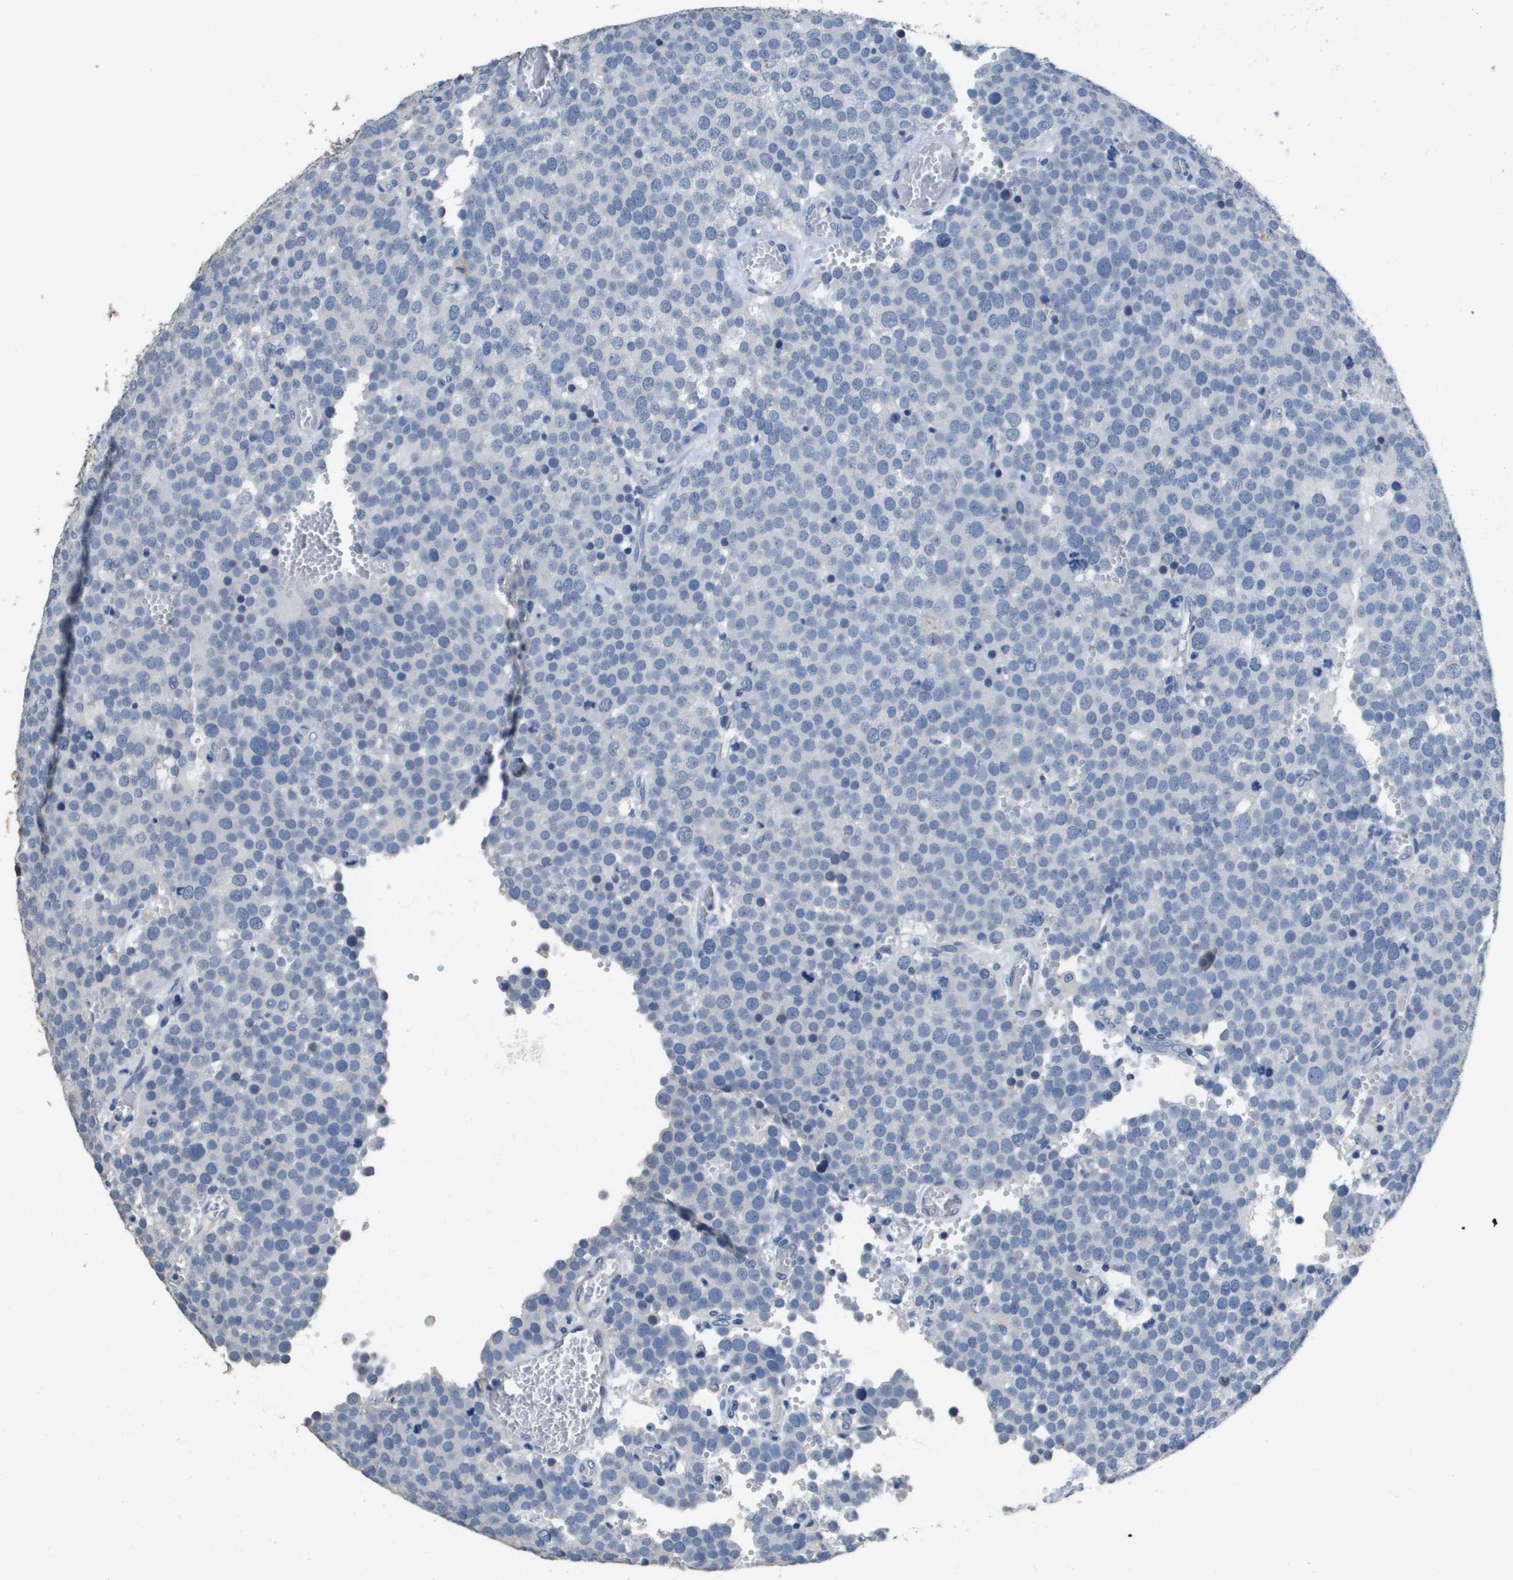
{"staining": {"intensity": "negative", "quantity": "none", "location": "none"}, "tissue": "testis cancer", "cell_type": "Tumor cells", "image_type": "cancer", "snomed": [{"axis": "morphology", "description": "Normal tissue, NOS"}, {"axis": "morphology", "description": "Seminoma, NOS"}, {"axis": "topography", "description": "Testis"}], "caption": "This is a image of immunohistochemistry (IHC) staining of seminoma (testis), which shows no positivity in tumor cells.", "gene": "MT3", "patient": {"sex": "male", "age": 71}}